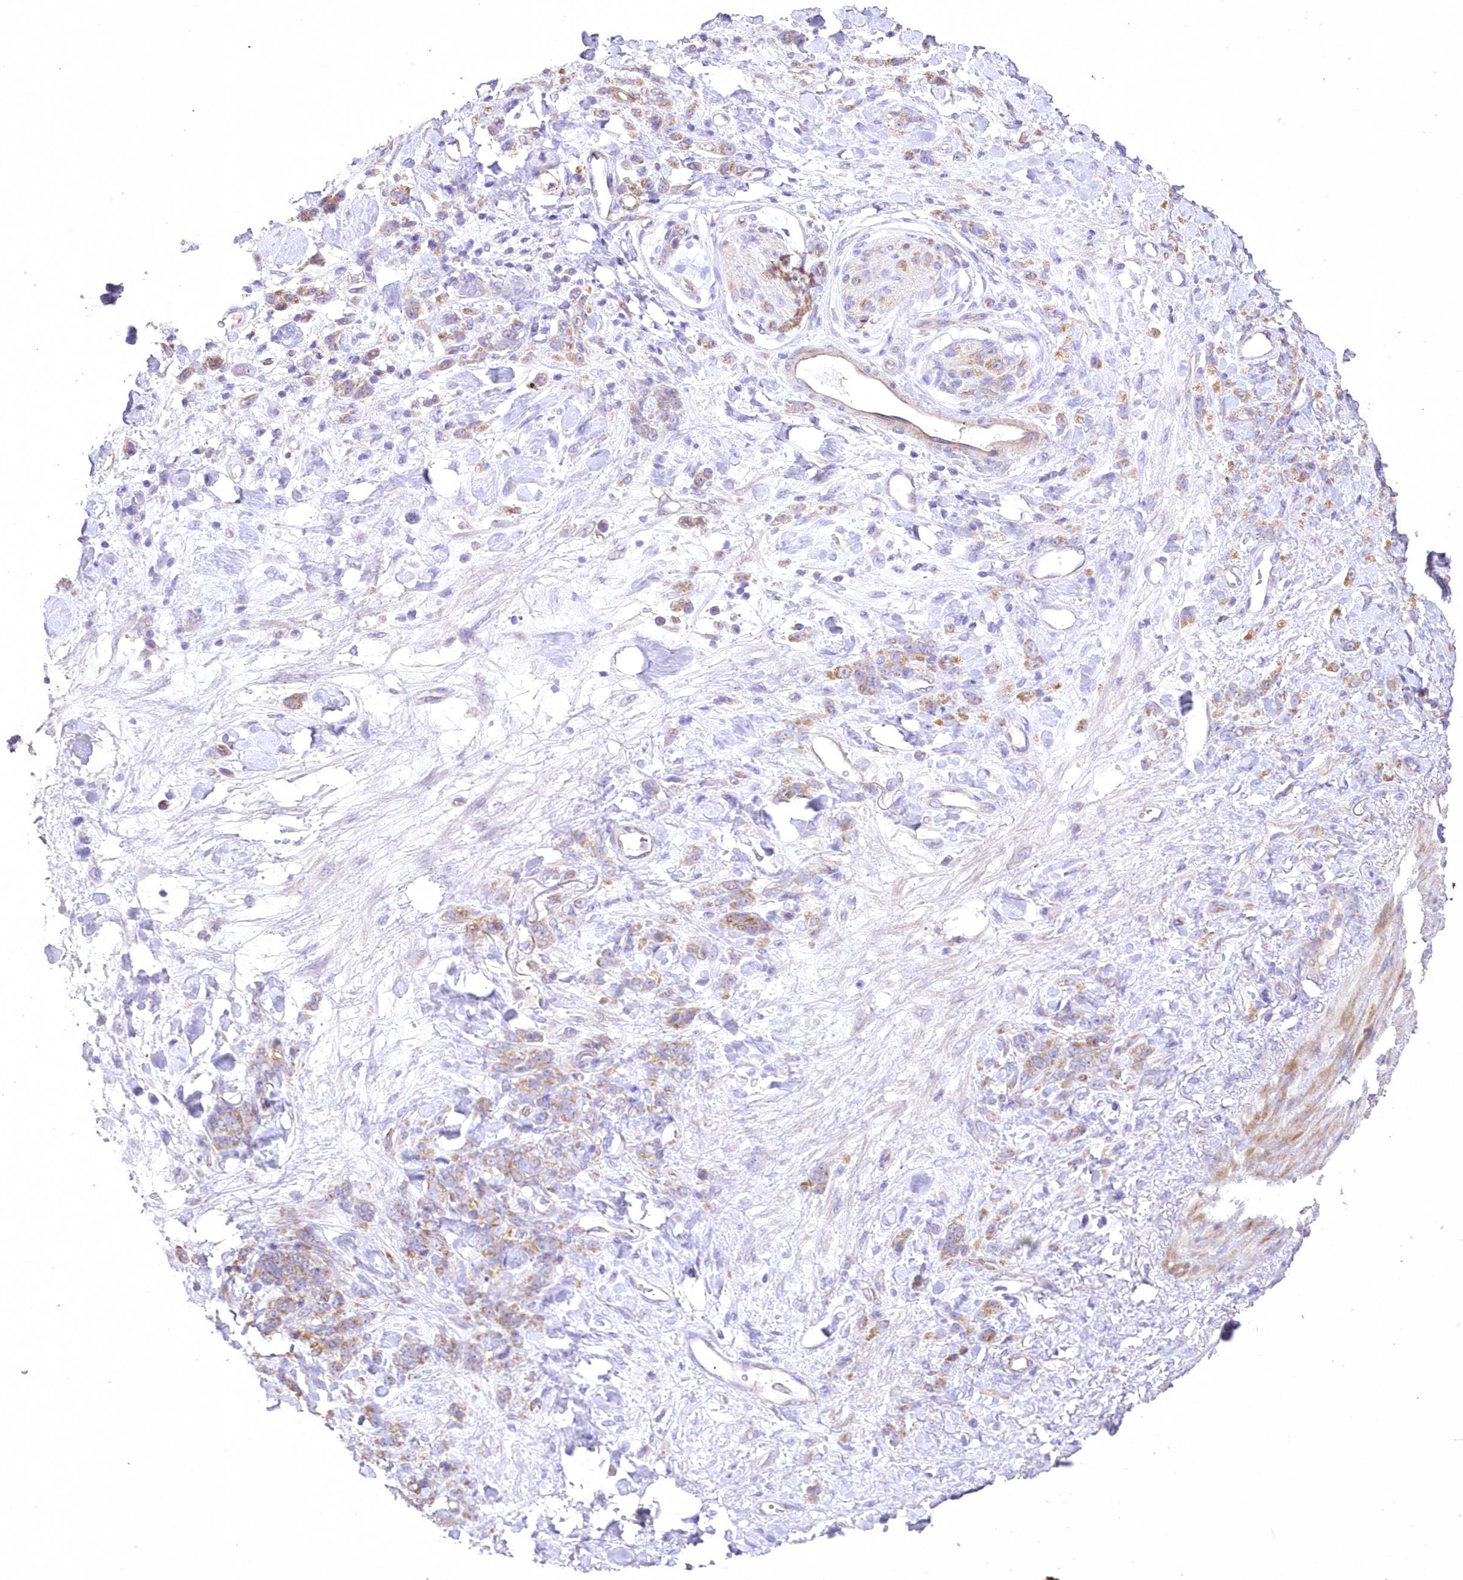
{"staining": {"intensity": "weak", "quantity": ">75%", "location": "cytoplasmic/membranous"}, "tissue": "stomach cancer", "cell_type": "Tumor cells", "image_type": "cancer", "snomed": [{"axis": "morphology", "description": "Normal tissue, NOS"}, {"axis": "morphology", "description": "Adenocarcinoma, NOS"}, {"axis": "topography", "description": "Stomach"}], "caption": "Stomach adenocarcinoma stained with a brown dye shows weak cytoplasmic/membranous positive positivity in approximately >75% of tumor cells.", "gene": "ITSN2", "patient": {"sex": "male", "age": 82}}